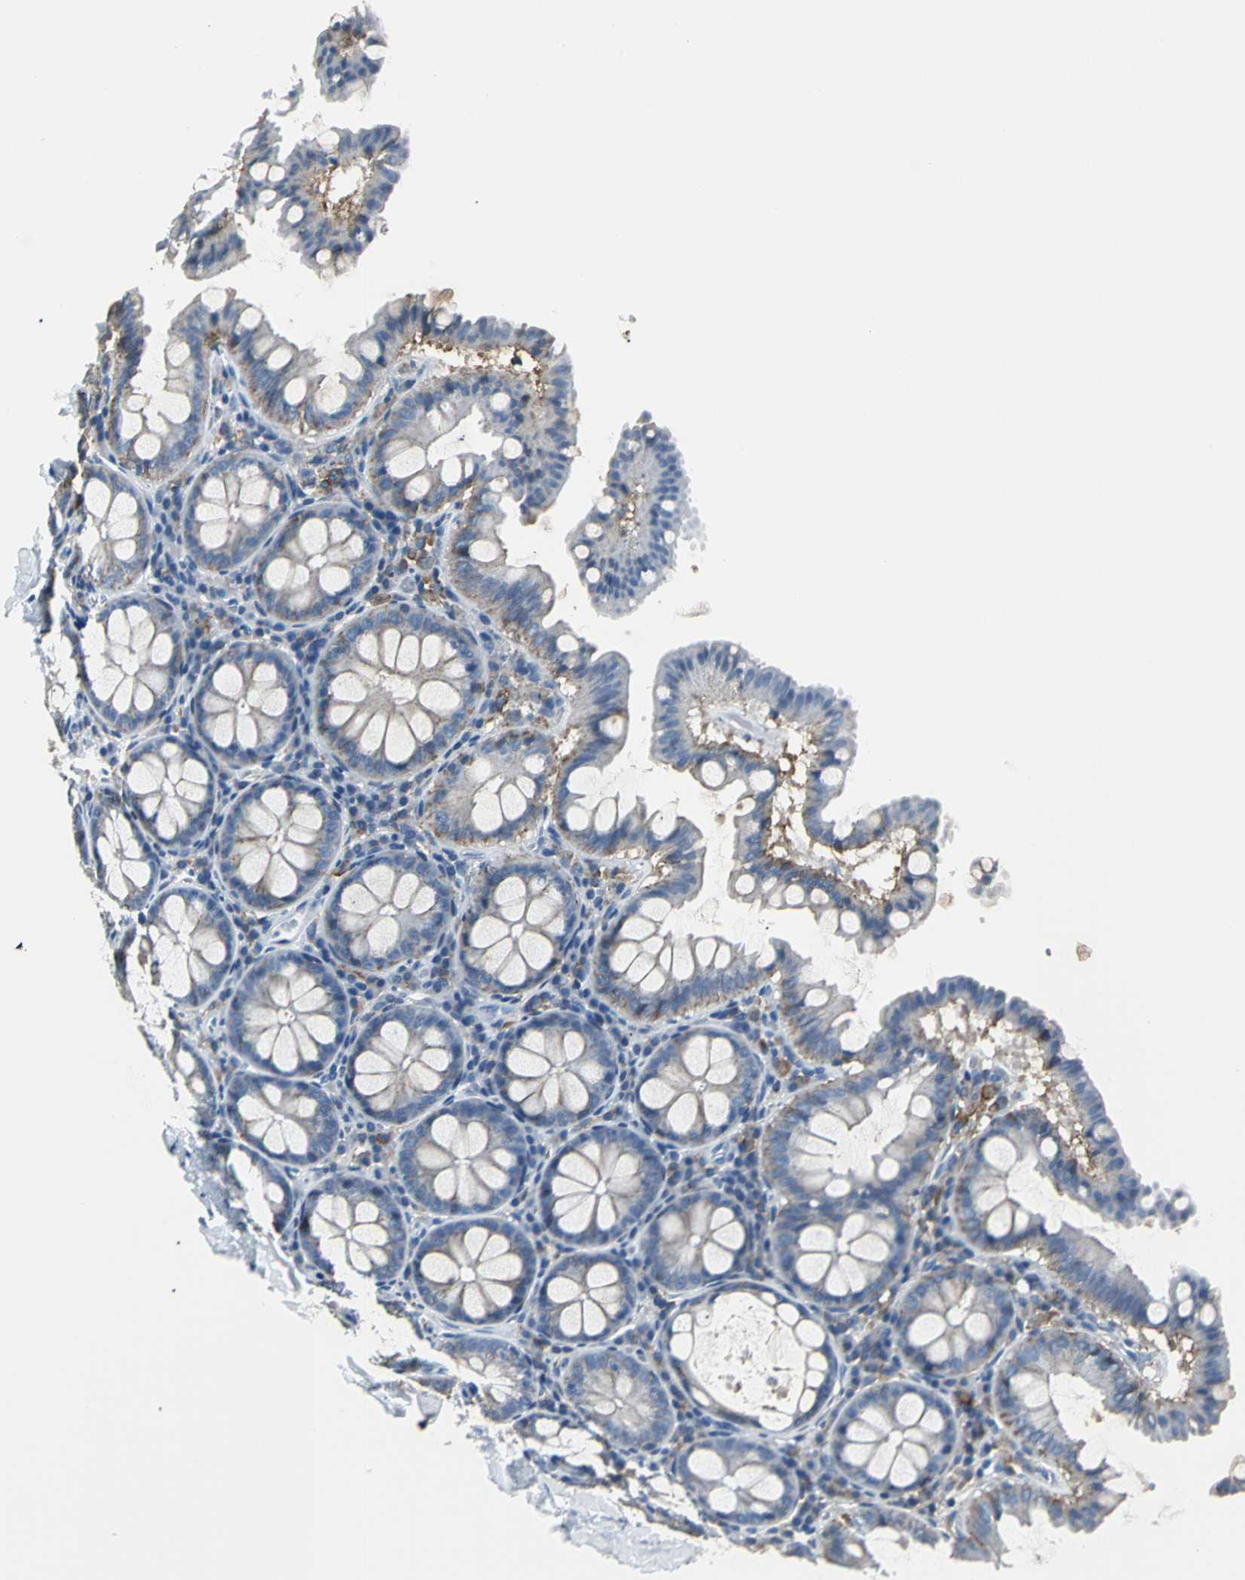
{"staining": {"intensity": "negative", "quantity": "none", "location": "none"}, "tissue": "colon", "cell_type": "Endothelial cells", "image_type": "normal", "snomed": [{"axis": "morphology", "description": "Normal tissue, NOS"}, {"axis": "topography", "description": "Colon"}], "caption": "Endothelial cells are negative for protein expression in unremarkable human colon. The staining is performed using DAB (3,3'-diaminobenzidine) brown chromogen with nuclei counter-stained in using hematoxylin.", "gene": "IQGAP2", "patient": {"sex": "female", "age": 61}}